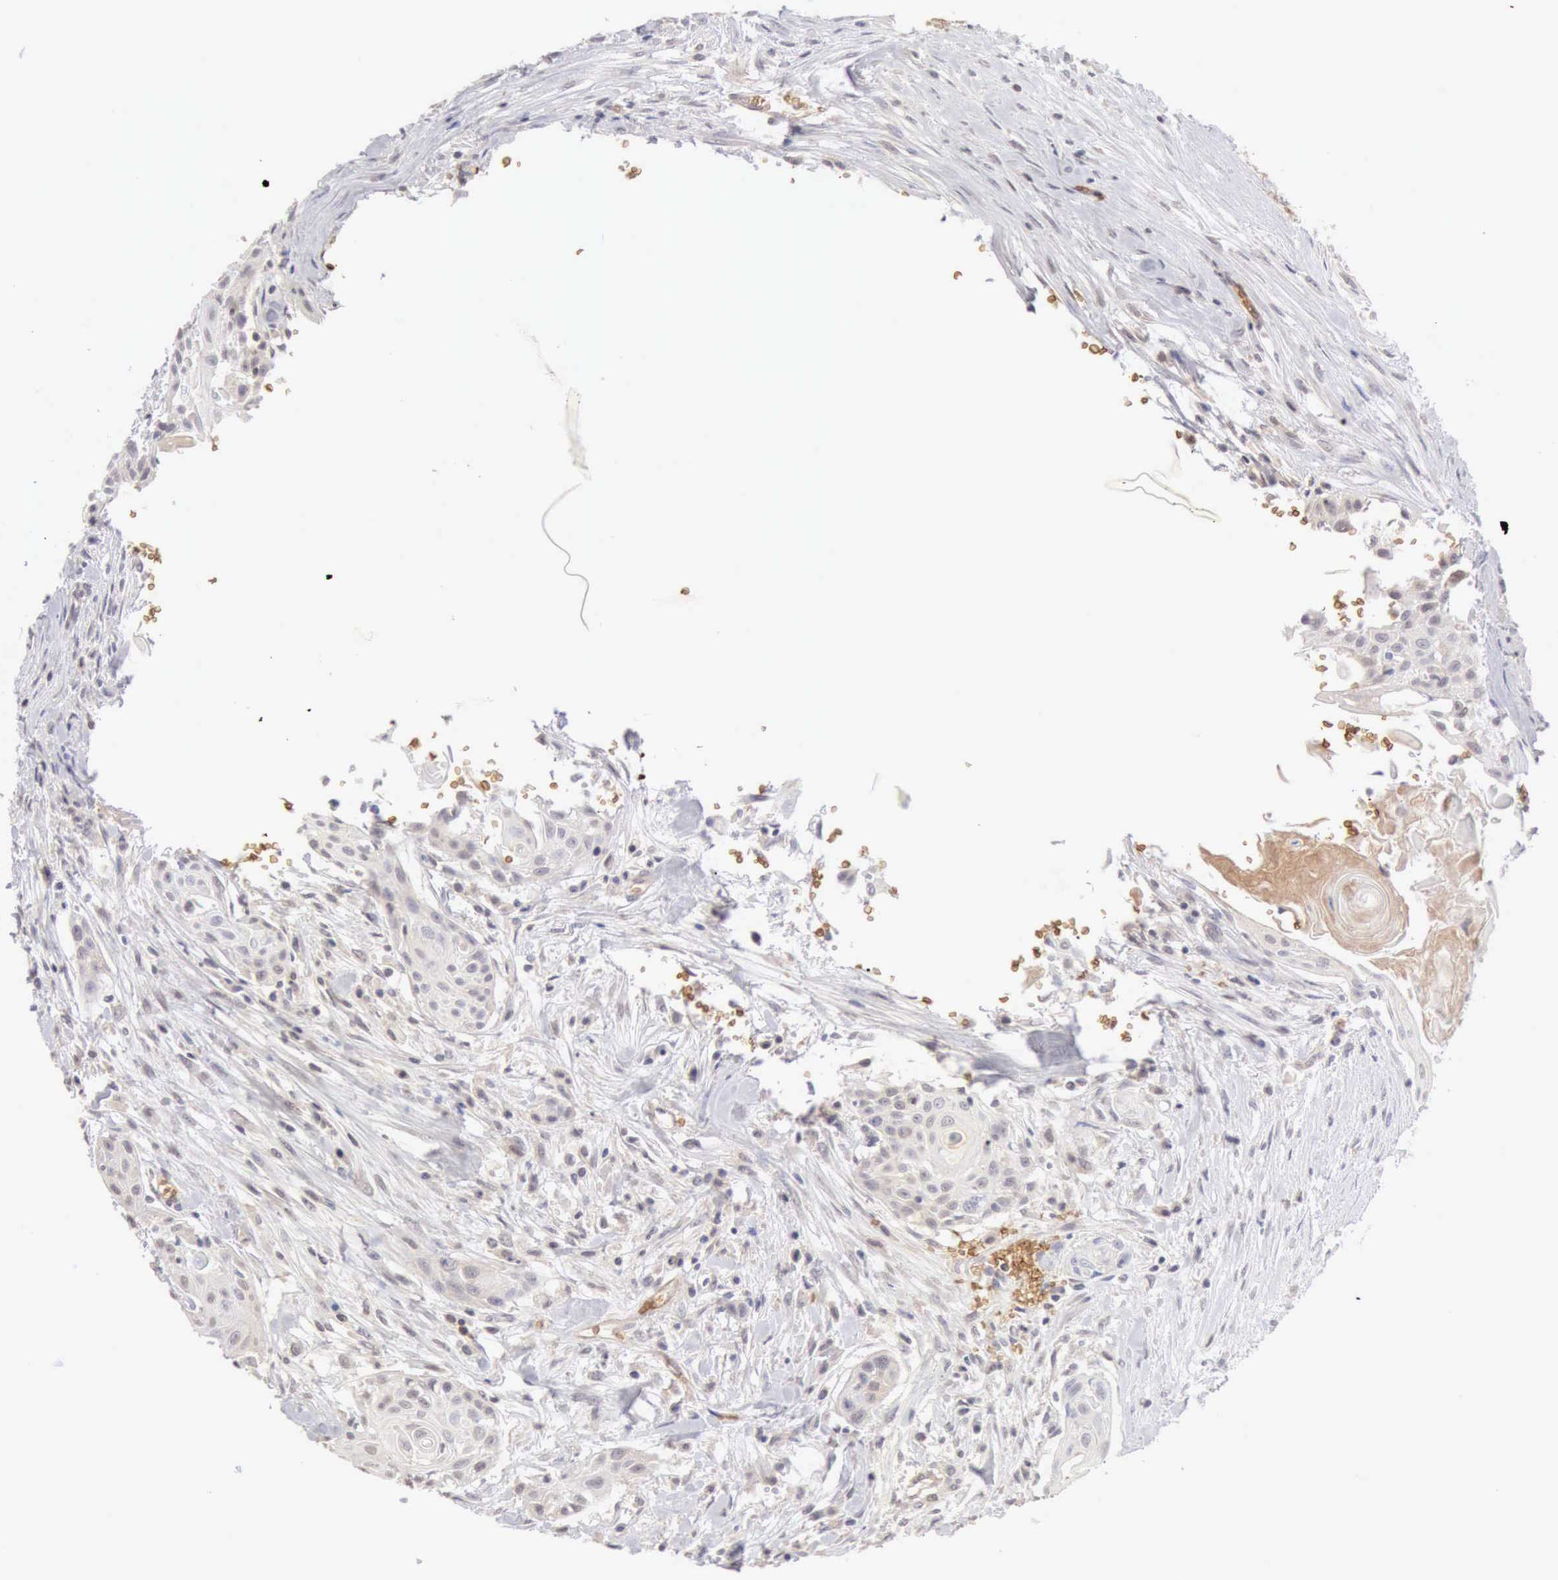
{"staining": {"intensity": "negative", "quantity": "none", "location": "none"}, "tissue": "head and neck cancer", "cell_type": "Tumor cells", "image_type": "cancer", "snomed": [{"axis": "morphology", "description": "Squamous cell carcinoma, NOS"}, {"axis": "morphology", "description": "Squamous cell carcinoma, metastatic, NOS"}, {"axis": "topography", "description": "Lymph node"}, {"axis": "topography", "description": "Salivary gland"}, {"axis": "topography", "description": "Head-Neck"}], "caption": "The immunohistochemistry micrograph has no significant expression in tumor cells of metastatic squamous cell carcinoma (head and neck) tissue. (Stains: DAB immunohistochemistry (IHC) with hematoxylin counter stain, Microscopy: brightfield microscopy at high magnification).", "gene": "CFI", "patient": {"sex": "female", "age": 74}}